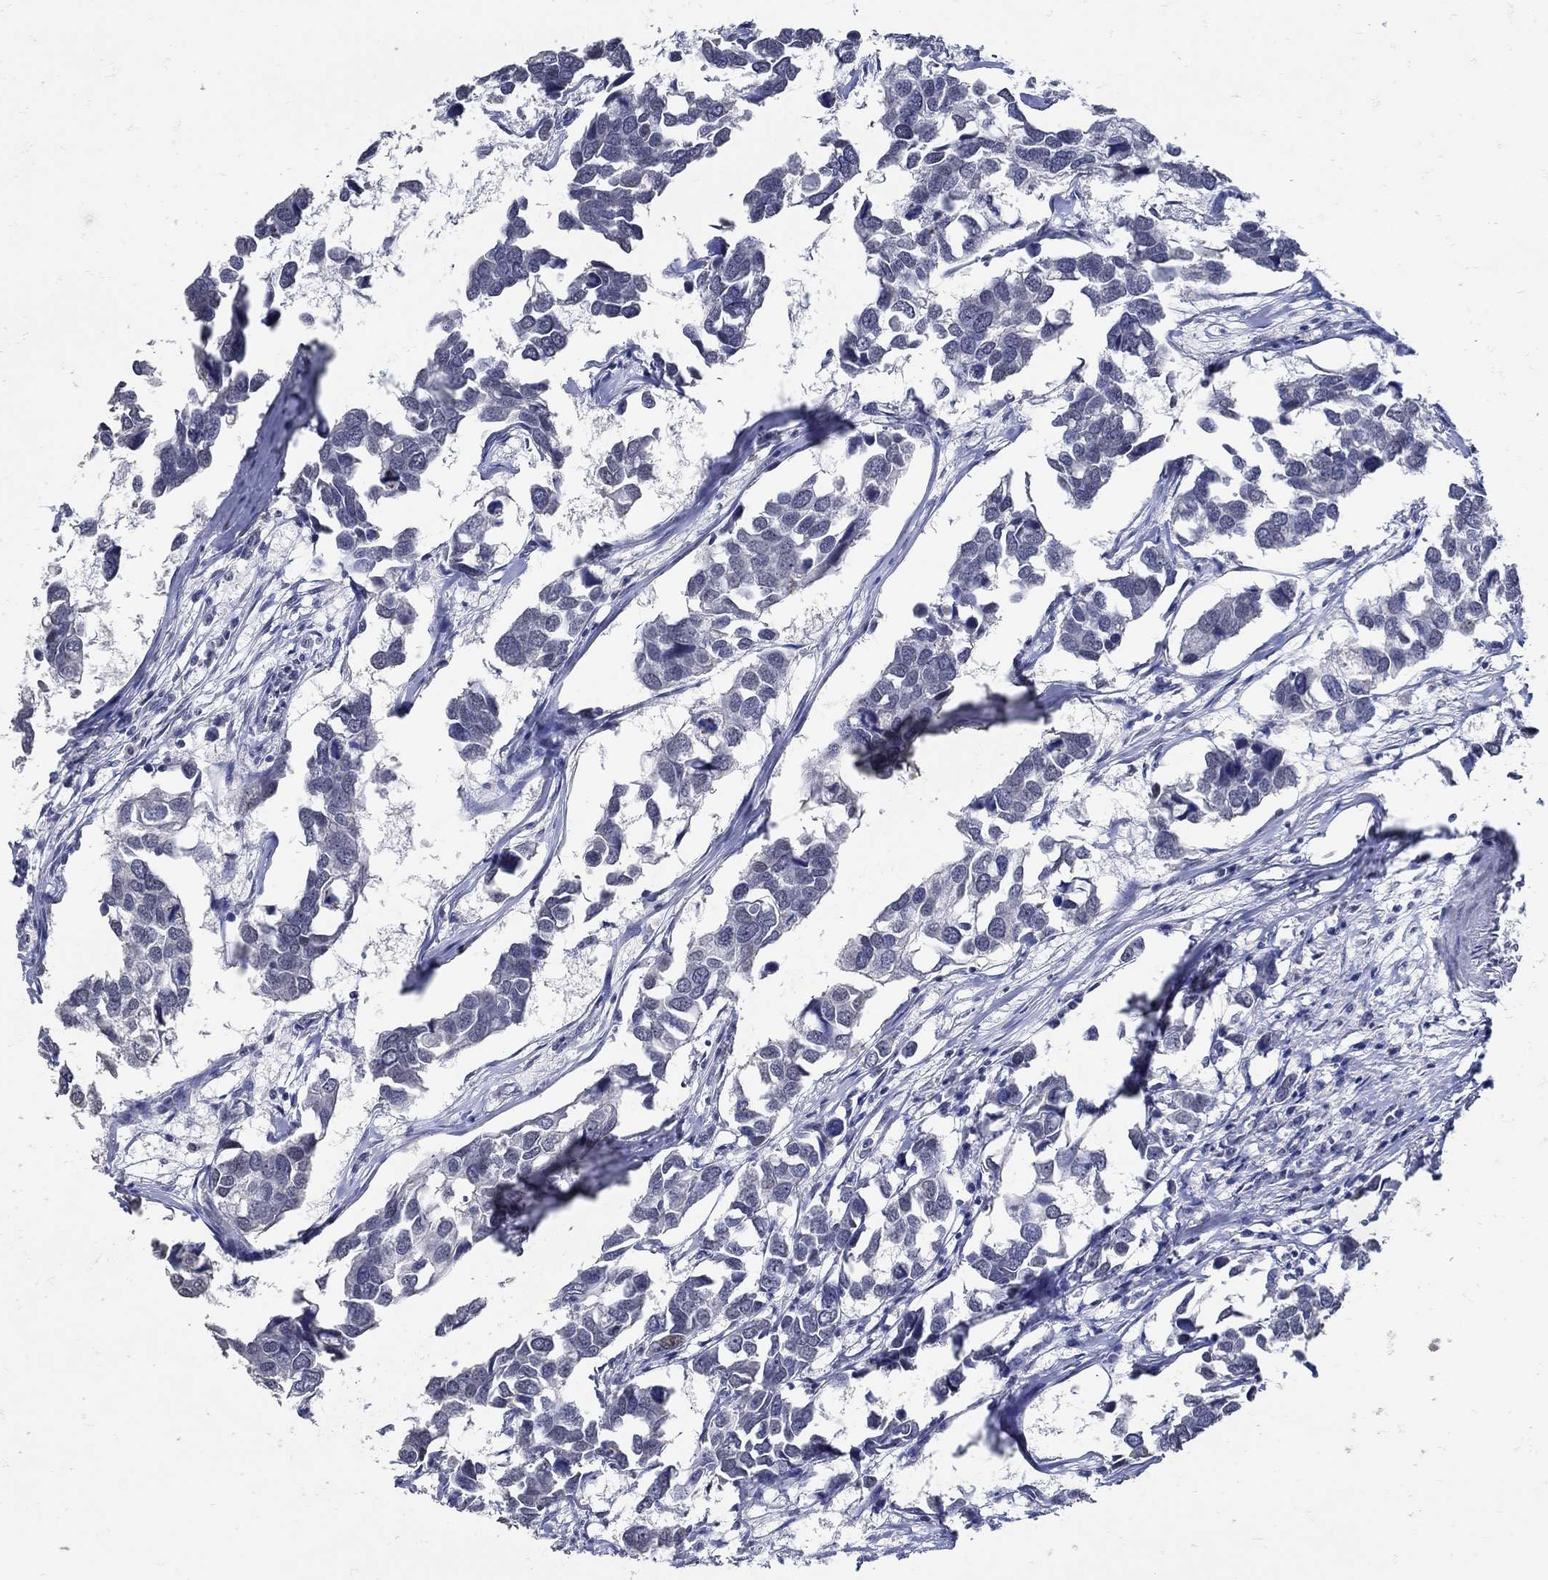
{"staining": {"intensity": "negative", "quantity": "none", "location": "none"}, "tissue": "breast cancer", "cell_type": "Tumor cells", "image_type": "cancer", "snomed": [{"axis": "morphology", "description": "Duct carcinoma"}, {"axis": "topography", "description": "Breast"}], "caption": "The micrograph reveals no significant positivity in tumor cells of breast invasive ductal carcinoma.", "gene": "KCNN3", "patient": {"sex": "female", "age": 83}}